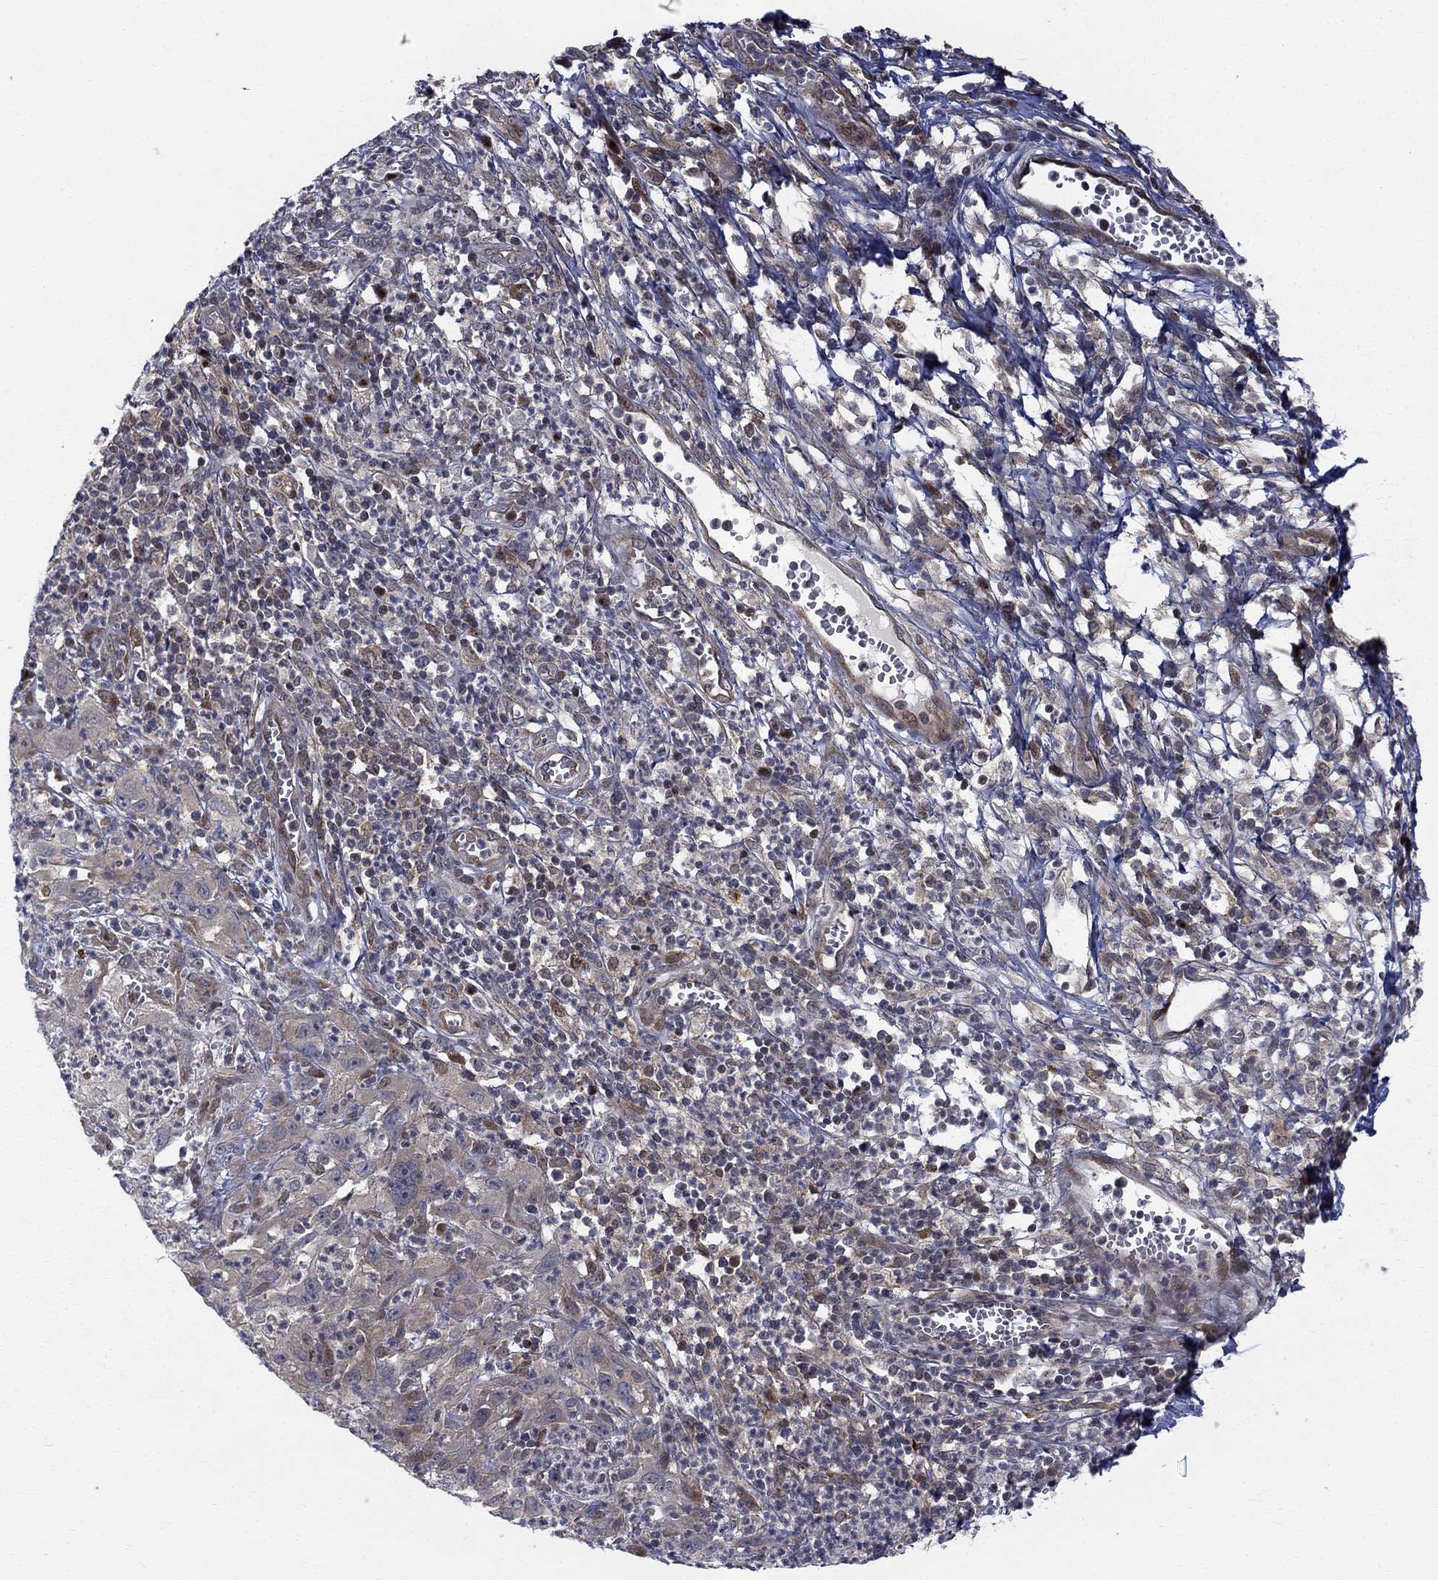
{"staining": {"intensity": "negative", "quantity": "none", "location": "none"}, "tissue": "cervical cancer", "cell_type": "Tumor cells", "image_type": "cancer", "snomed": [{"axis": "morphology", "description": "Squamous cell carcinoma, NOS"}, {"axis": "topography", "description": "Cervix"}], "caption": "This image is of squamous cell carcinoma (cervical) stained with immunohistochemistry to label a protein in brown with the nuclei are counter-stained blue. There is no expression in tumor cells.", "gene": "WDR19", "patient": {"sex": "female", "age": 32}}